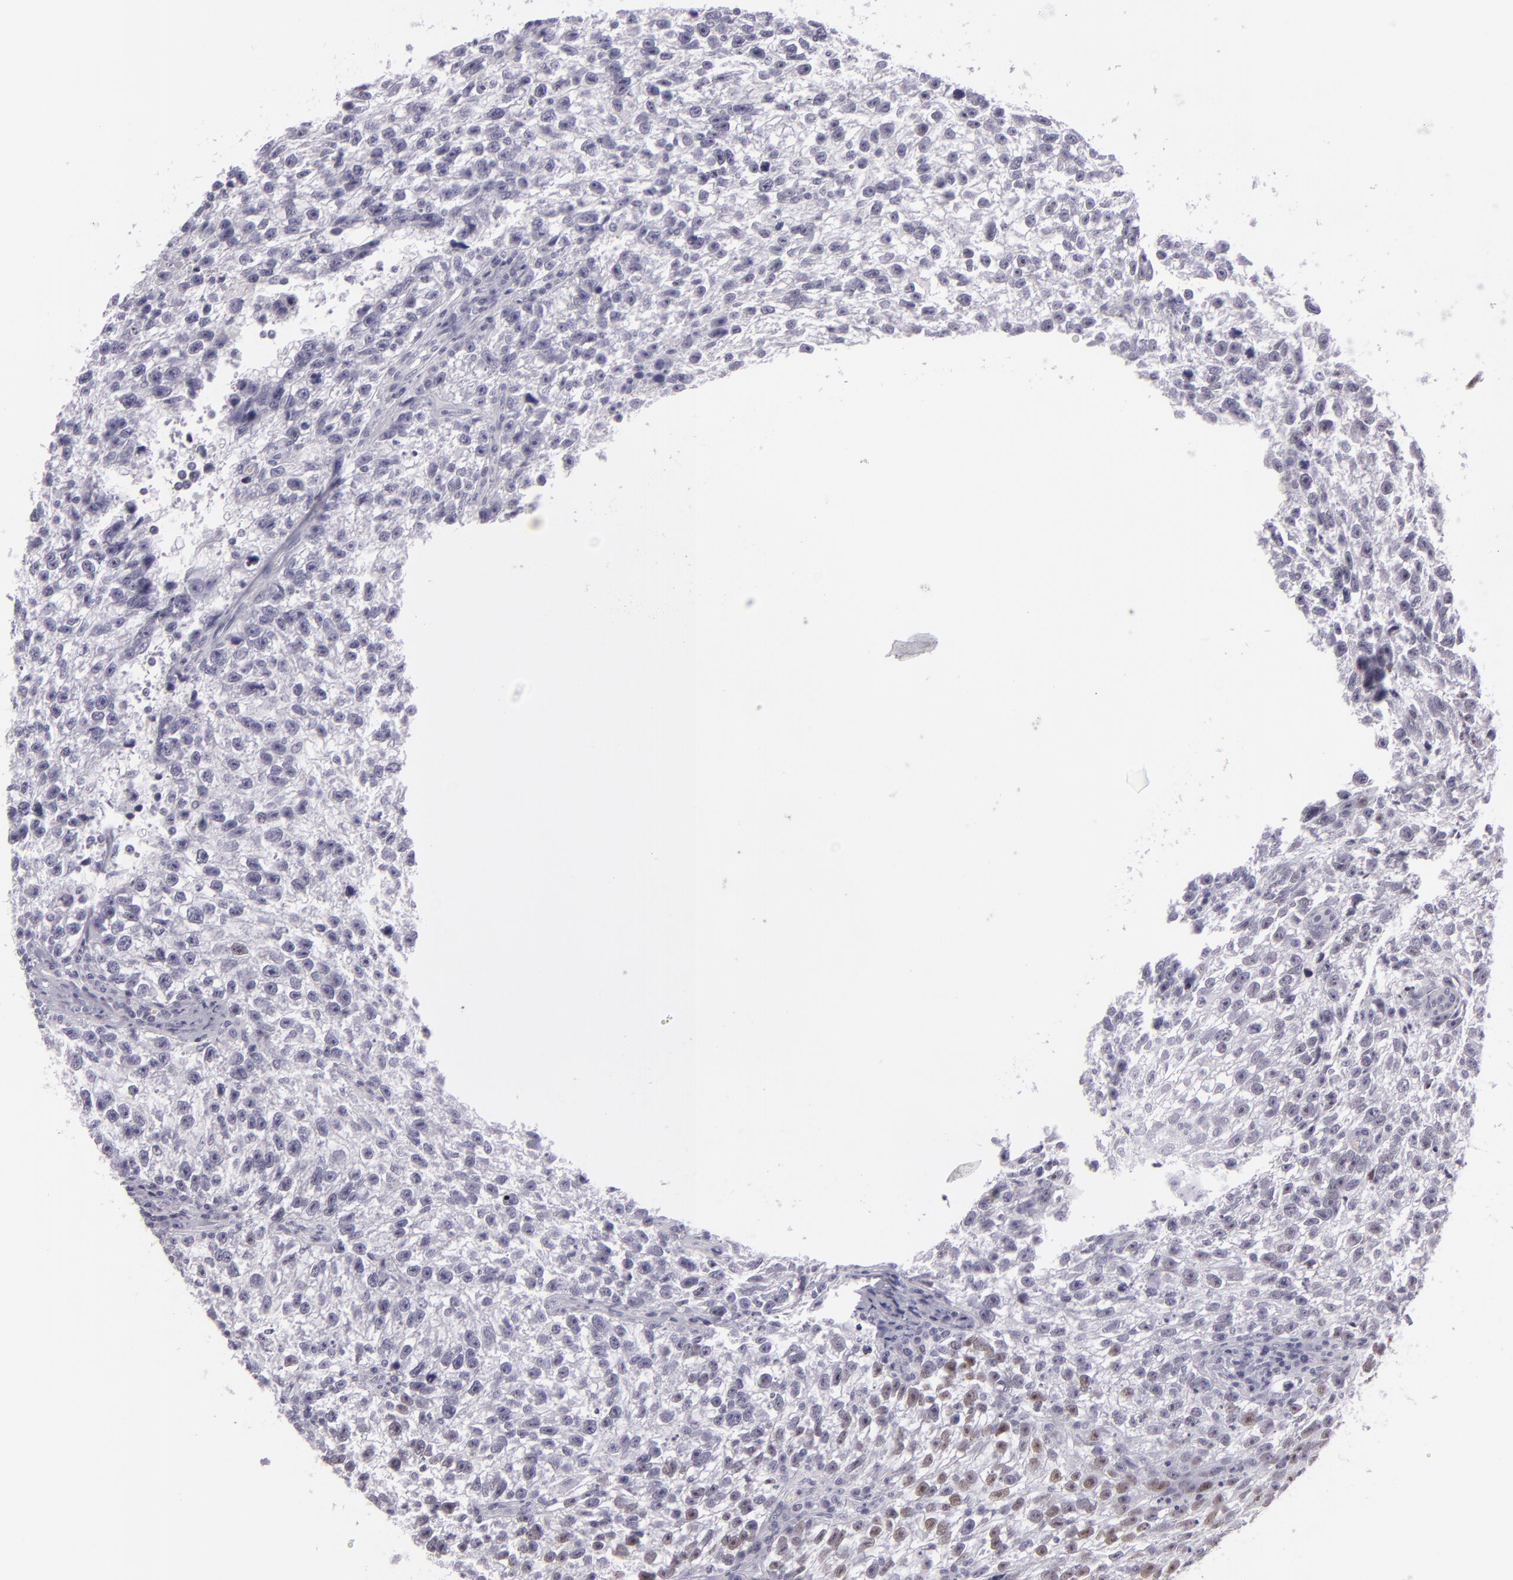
{"staining": {"intensity": "weak", "quantity": "25%-75%", "location": "nuclear"}, "tissue": "testis cancer", "cell_type": "Tumor cells", "image_type": "cancer", "snomed": [{"axis": "morphology", "description": "Seminoma, NOS"}, {"axis": "topography", "description": "Testis"}], "caption": "Weak nuclear protein expression is appreciated in approximately 25%-75% of tumor cells in testis seminoma.", "gene": "MCM3", "patient": {"sex": "male", "age": 38}}